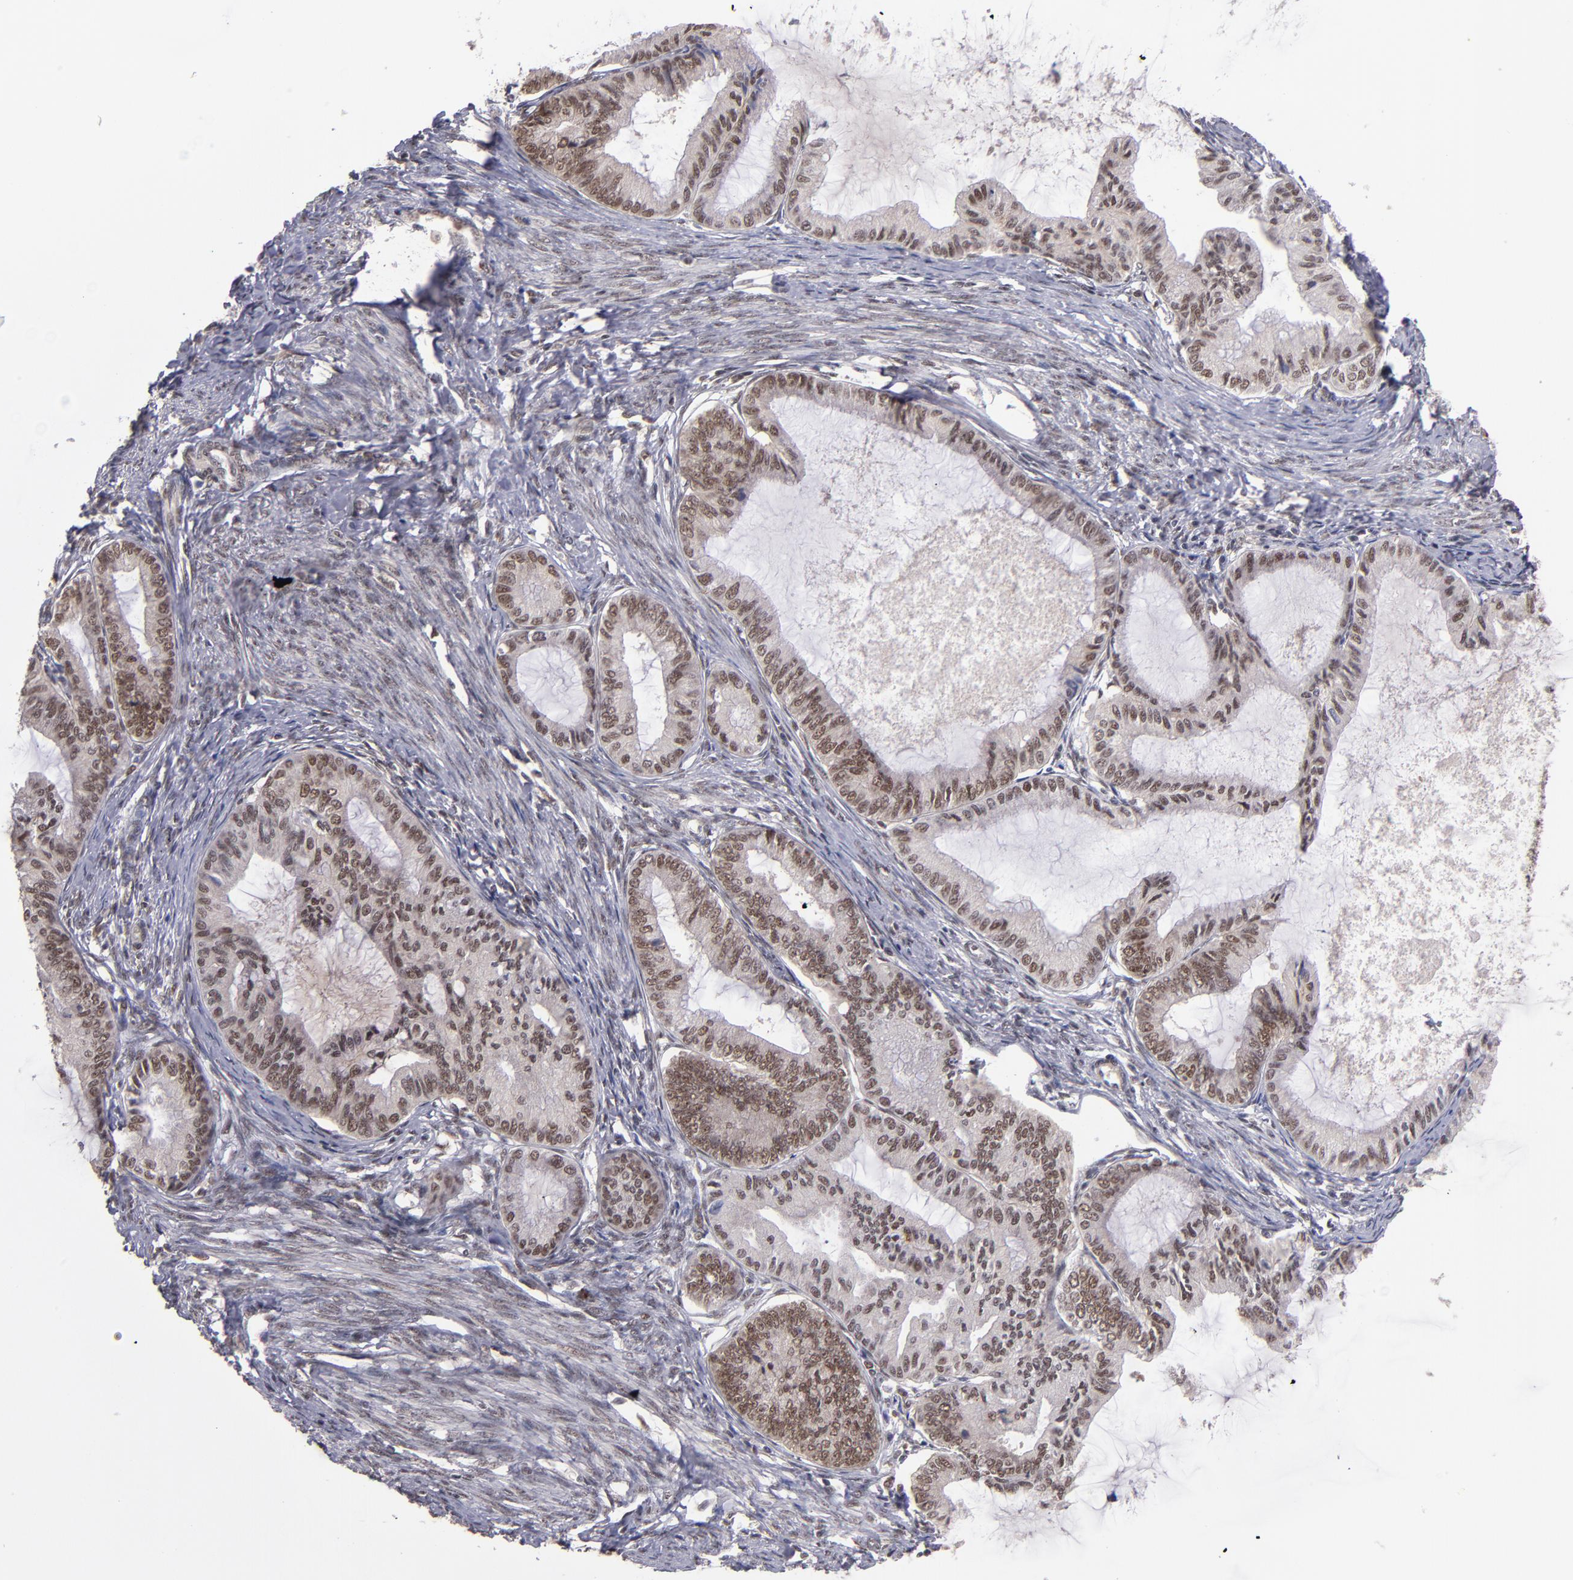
{"staining": {"intensity": "moderate", "quantity": ">75%", "location": "nuclear"}, "tissue": "endometrial cancer", "cell_type": "Tumor cells", "image_type": "cancer", "snomed": [{"axis": "morphology", "description": "Adenocarcinoma, NOS"}, {"axis": "topography", "description": "Endometrium"}], "caption": "A high-resolution image shows immunohistochemistry staining of endometrial cancer, which shows moderate nuclear positivity in about >75% of tumor cells.", "gene": "EP300", "patient": {"sex": "female", "age": 86}}